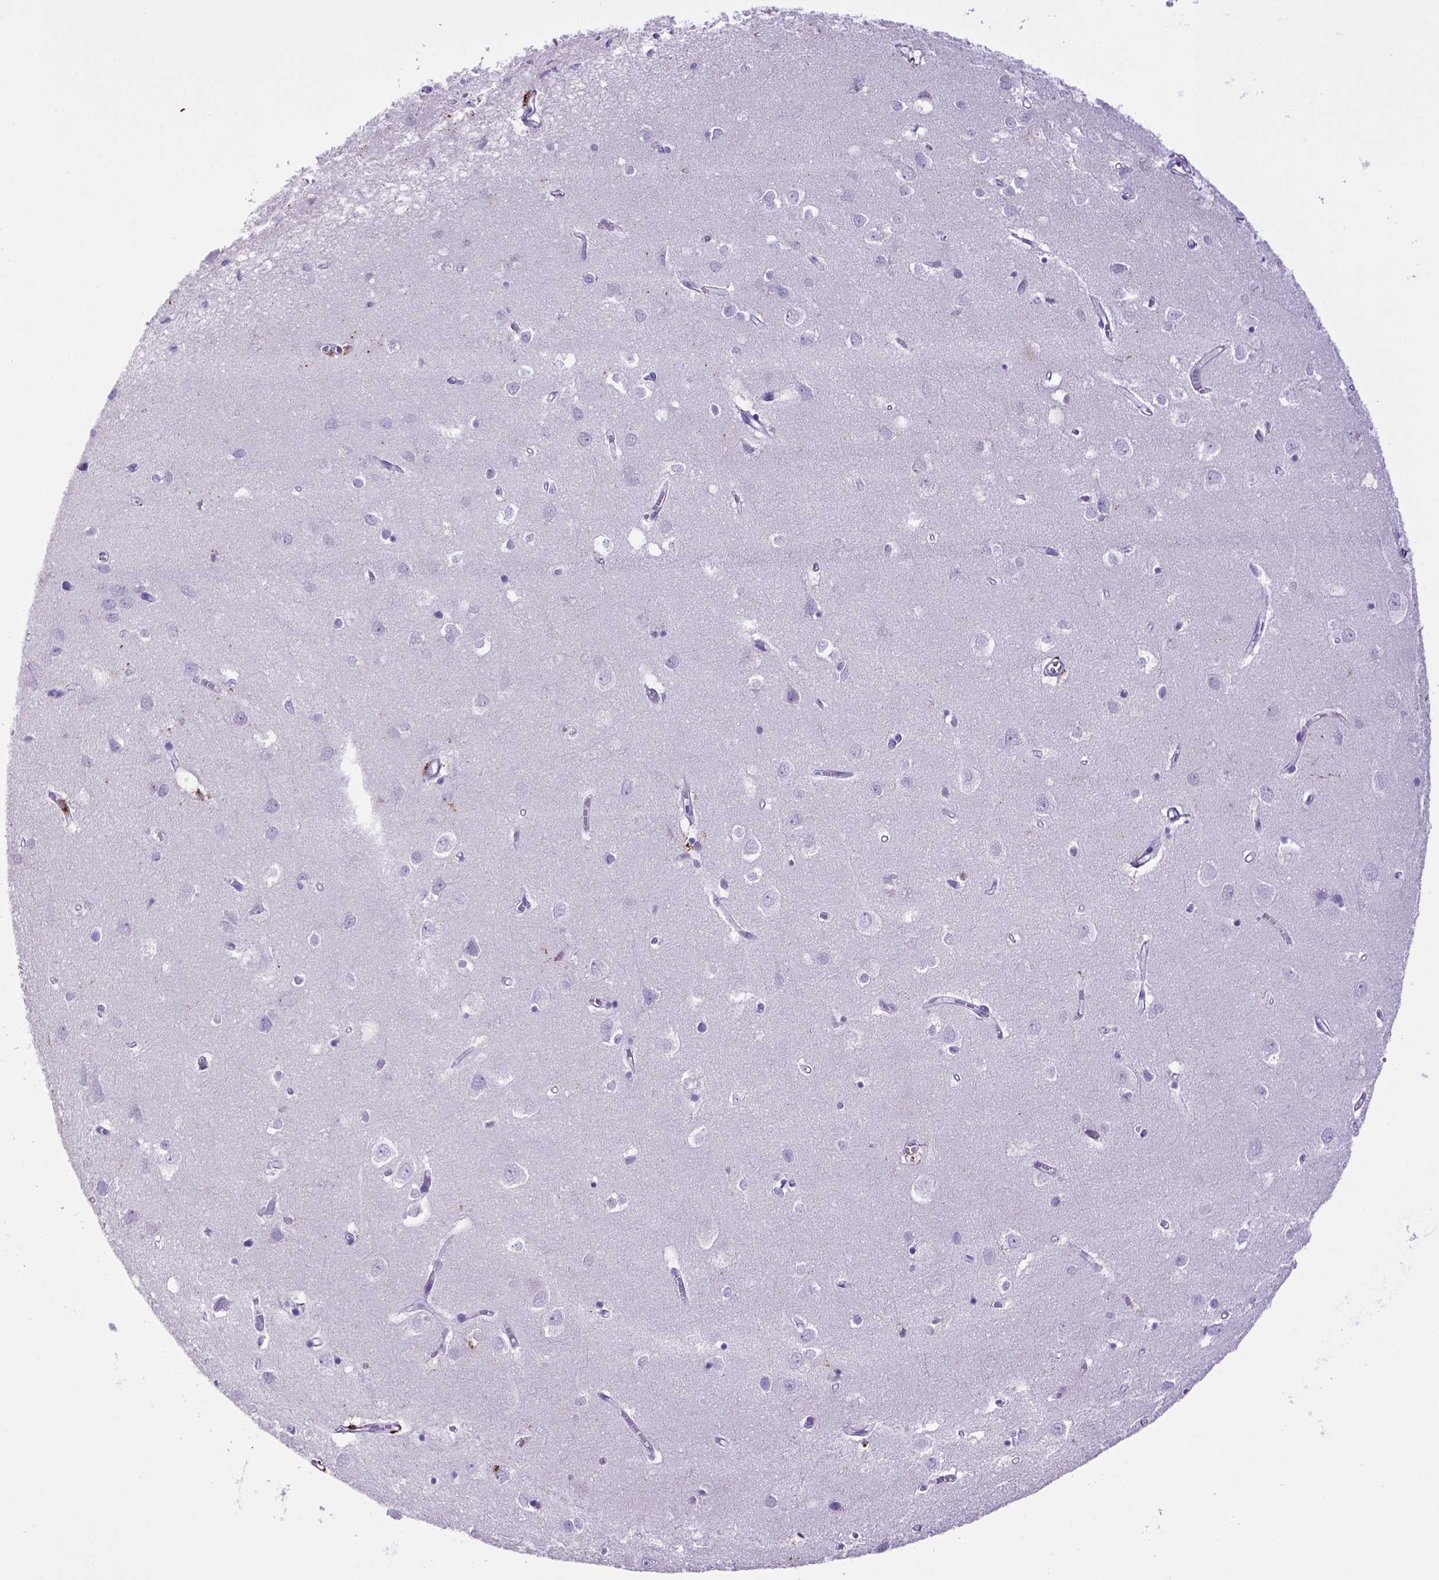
{"staining": {"intensity": "negative", "quantity": "none", "location": "none"}, "tissue": "cerebral cortex", "cell_type": "Endothelial cells", "image_type": "normal", "snomed": [{"axis": "morphology", "description": "Normal tissue, NOS"}, {"axis": "topography", "description": "Cerebral cortex"}], "caption": "A photomicrograph of cerebral cortex stained for a protein reveals no brown staining in endothelial cells.", "gene": "CD68", "patient": {"sex": "male", "age": 70}}